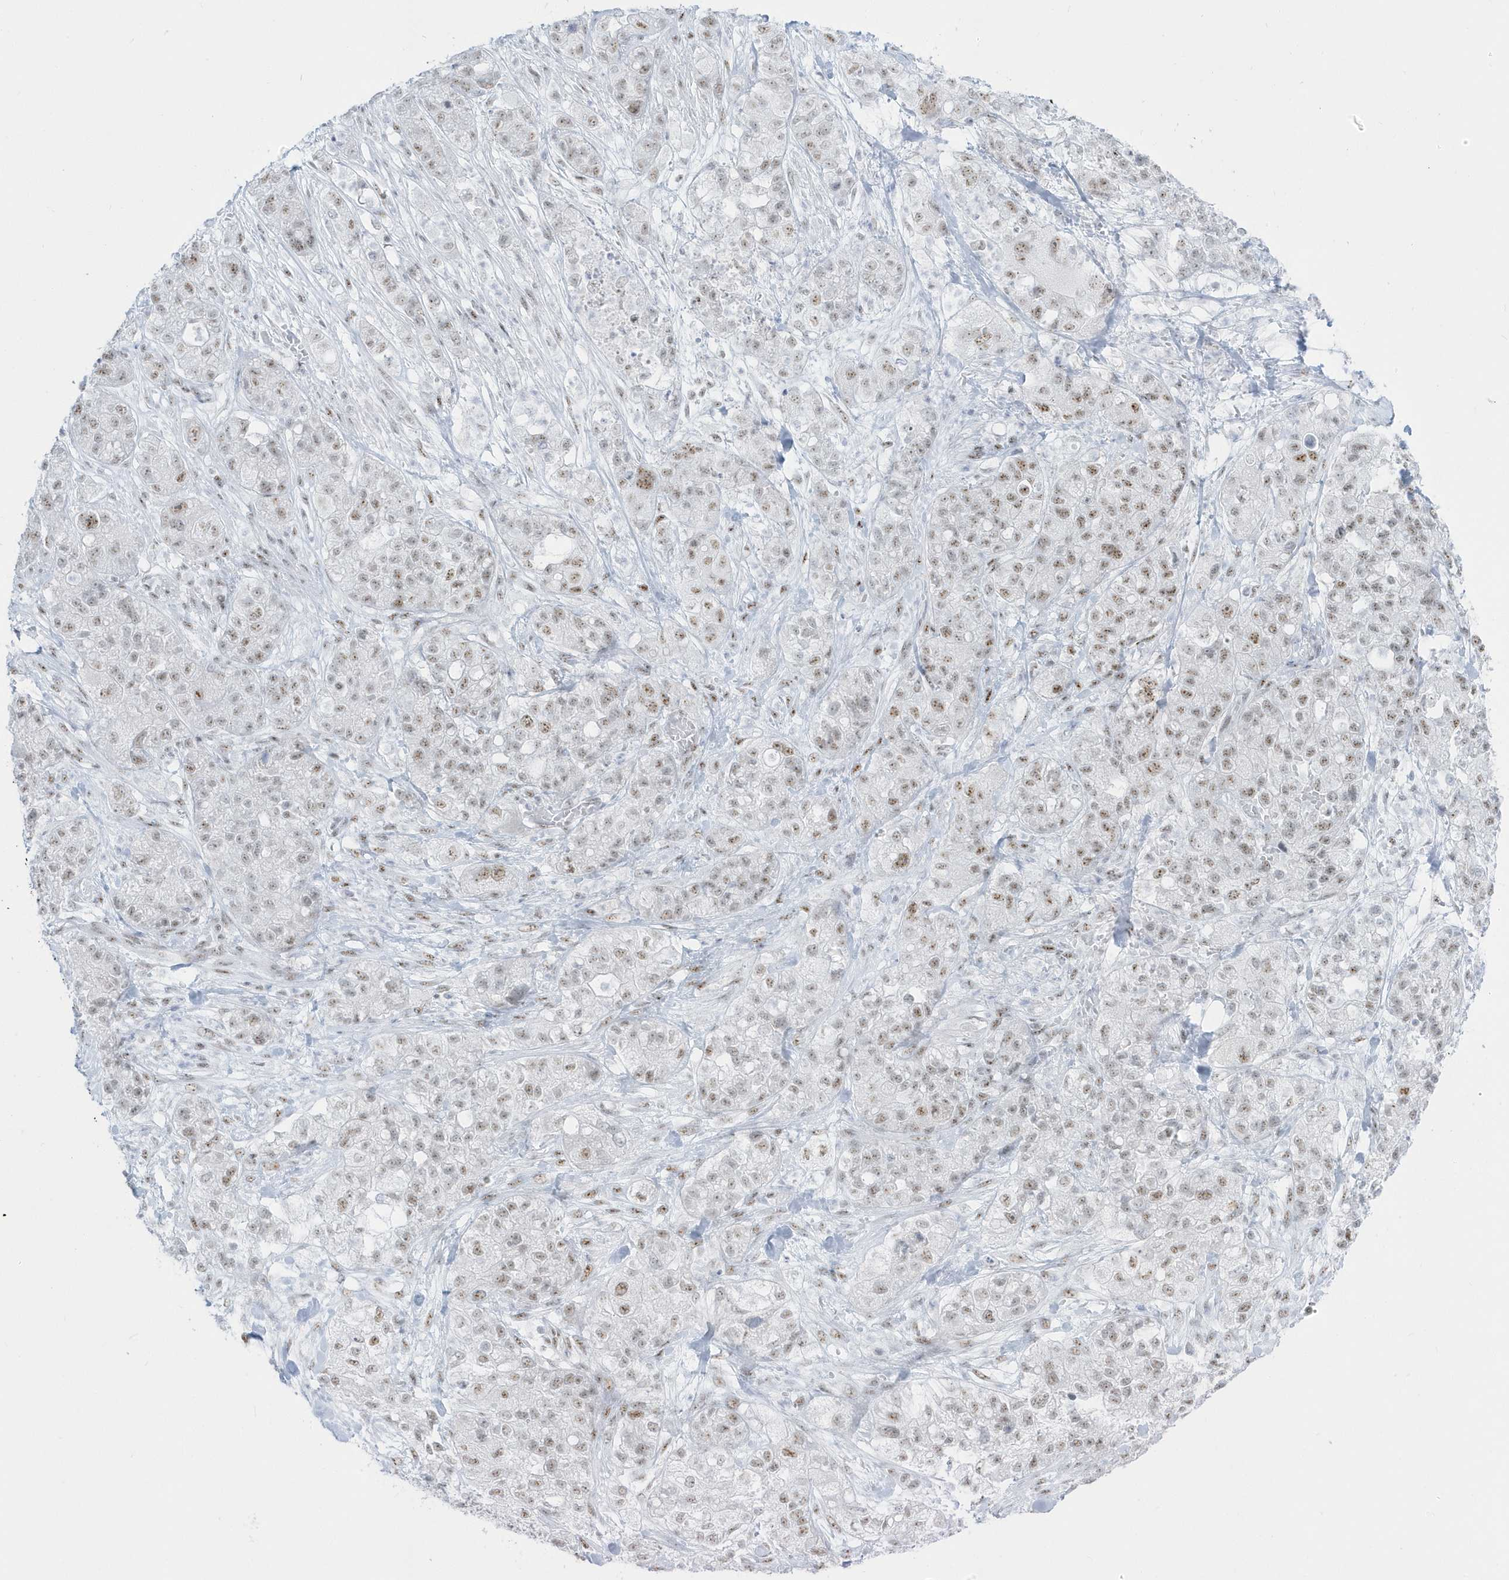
{"staining": {"intensity": "weak", "quantity": ">75%", "location": "nuclear"}, "tissue": "pancreatic cancer", "cell_type": "Tumor cells", "image_type": "cancer", "snomed": [{"axis": "morphology", "description": "Adenocarcinoma, NOS"}, {"axis": "topography", "description": "Pancreas"}], "caption": "Weak nuclear protein positivity is seen in about >75% of tumor cells in adenocarcinoma (pancreatic). The staining was performed using DAB (3,3'-diaminobenzidine), with brown indicating positive protein expression. Nuclei are stained blue with hematoxylin.", "gene": "PLEKHN1", "patient": {"sex": "female", "age": 78}}